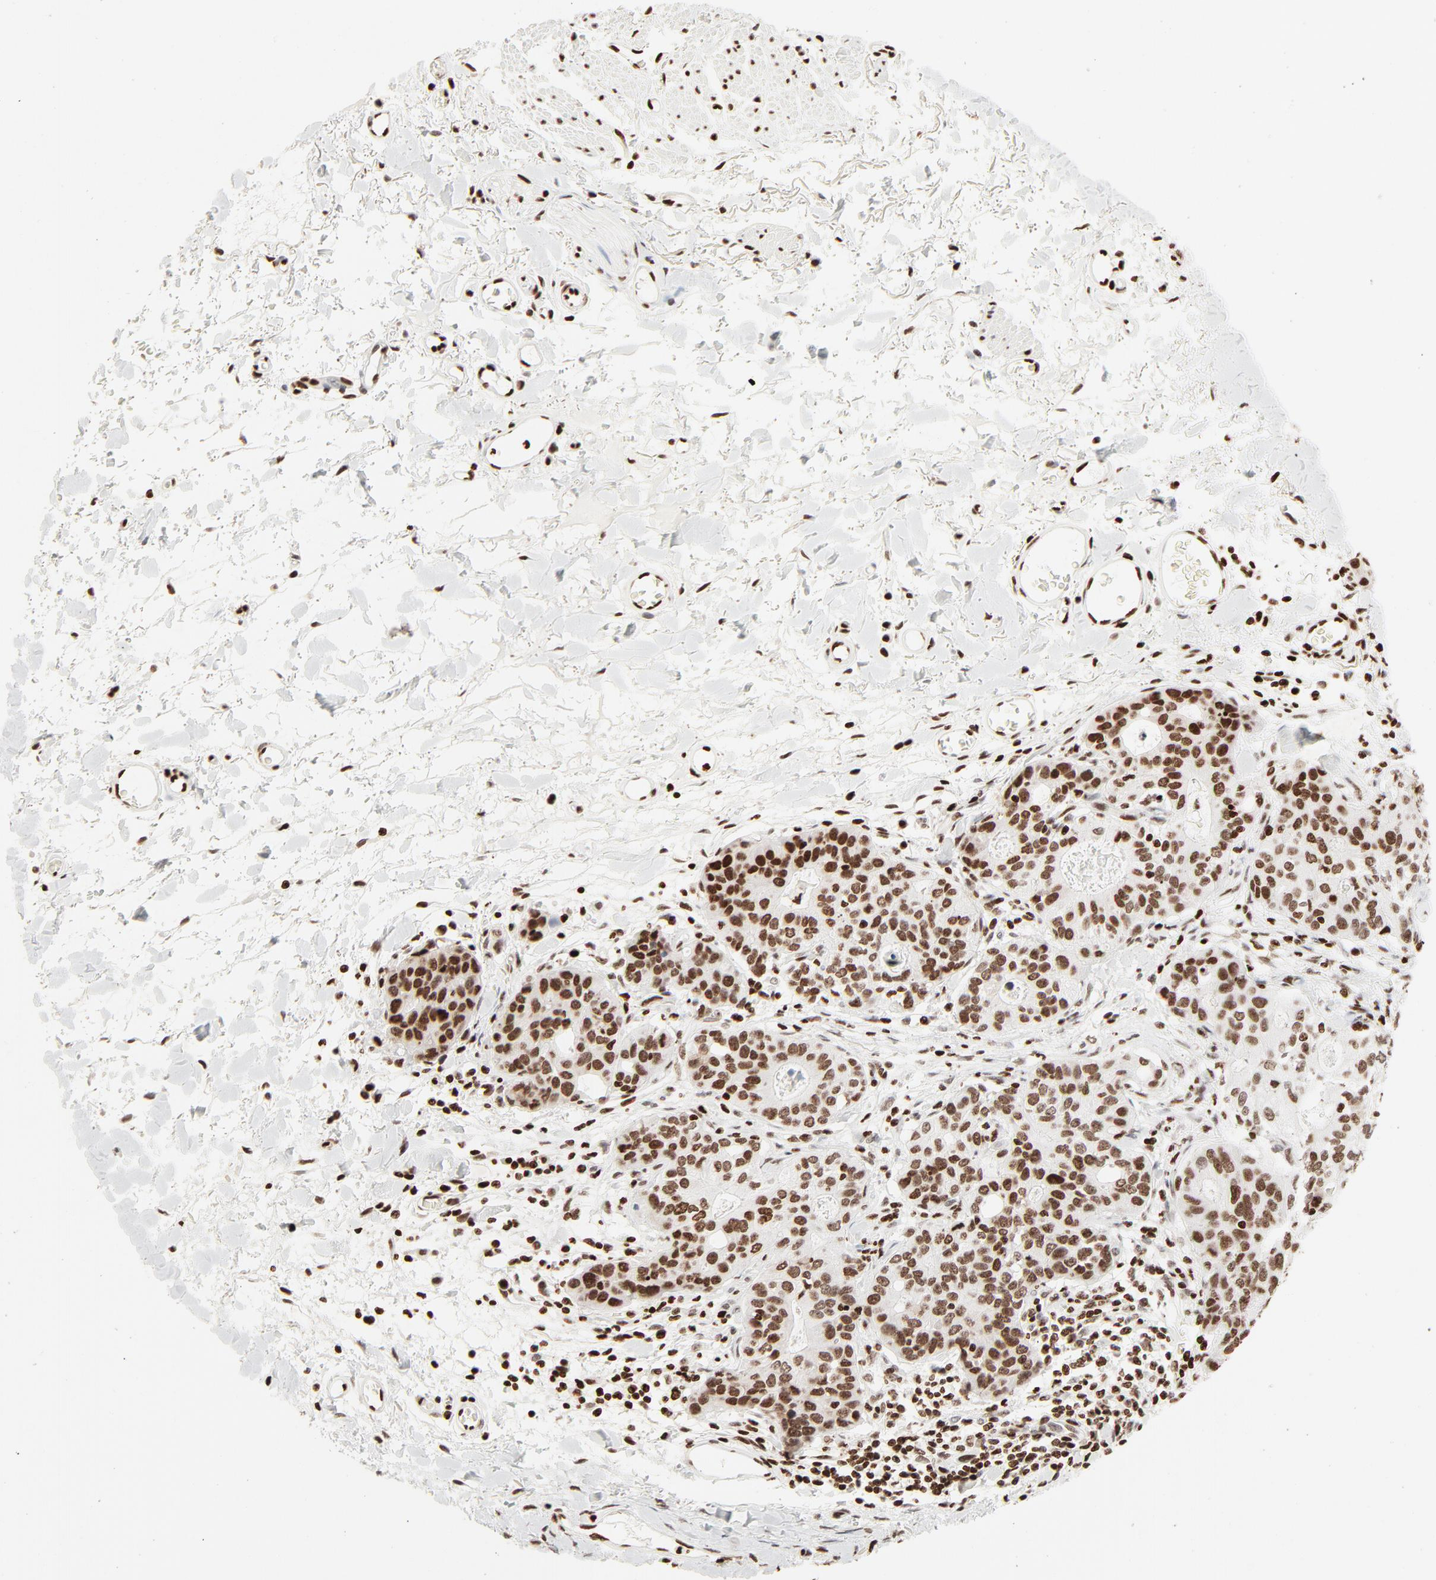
{"staining": {"intensity": "moderate", "quantity": ">75%", "location": "nuclear"}, "tissue": "stomach cancer", "cell_type": "Tumor cells", "image_type": "cancer", "snomed": [{"axis": "morphology", "description": "Adenocarcinoma, NOS"}, {"axis": "topography", "description": "Esophagus"}, {"axis": "topography", "description": "Stomach"}], "caption": "Moderate nuclear expression is seen in approximately >75% of tumor cells in stomach cancer.", "gene": "HMGB2", "patient": {"sex": "male", "age": 74}}